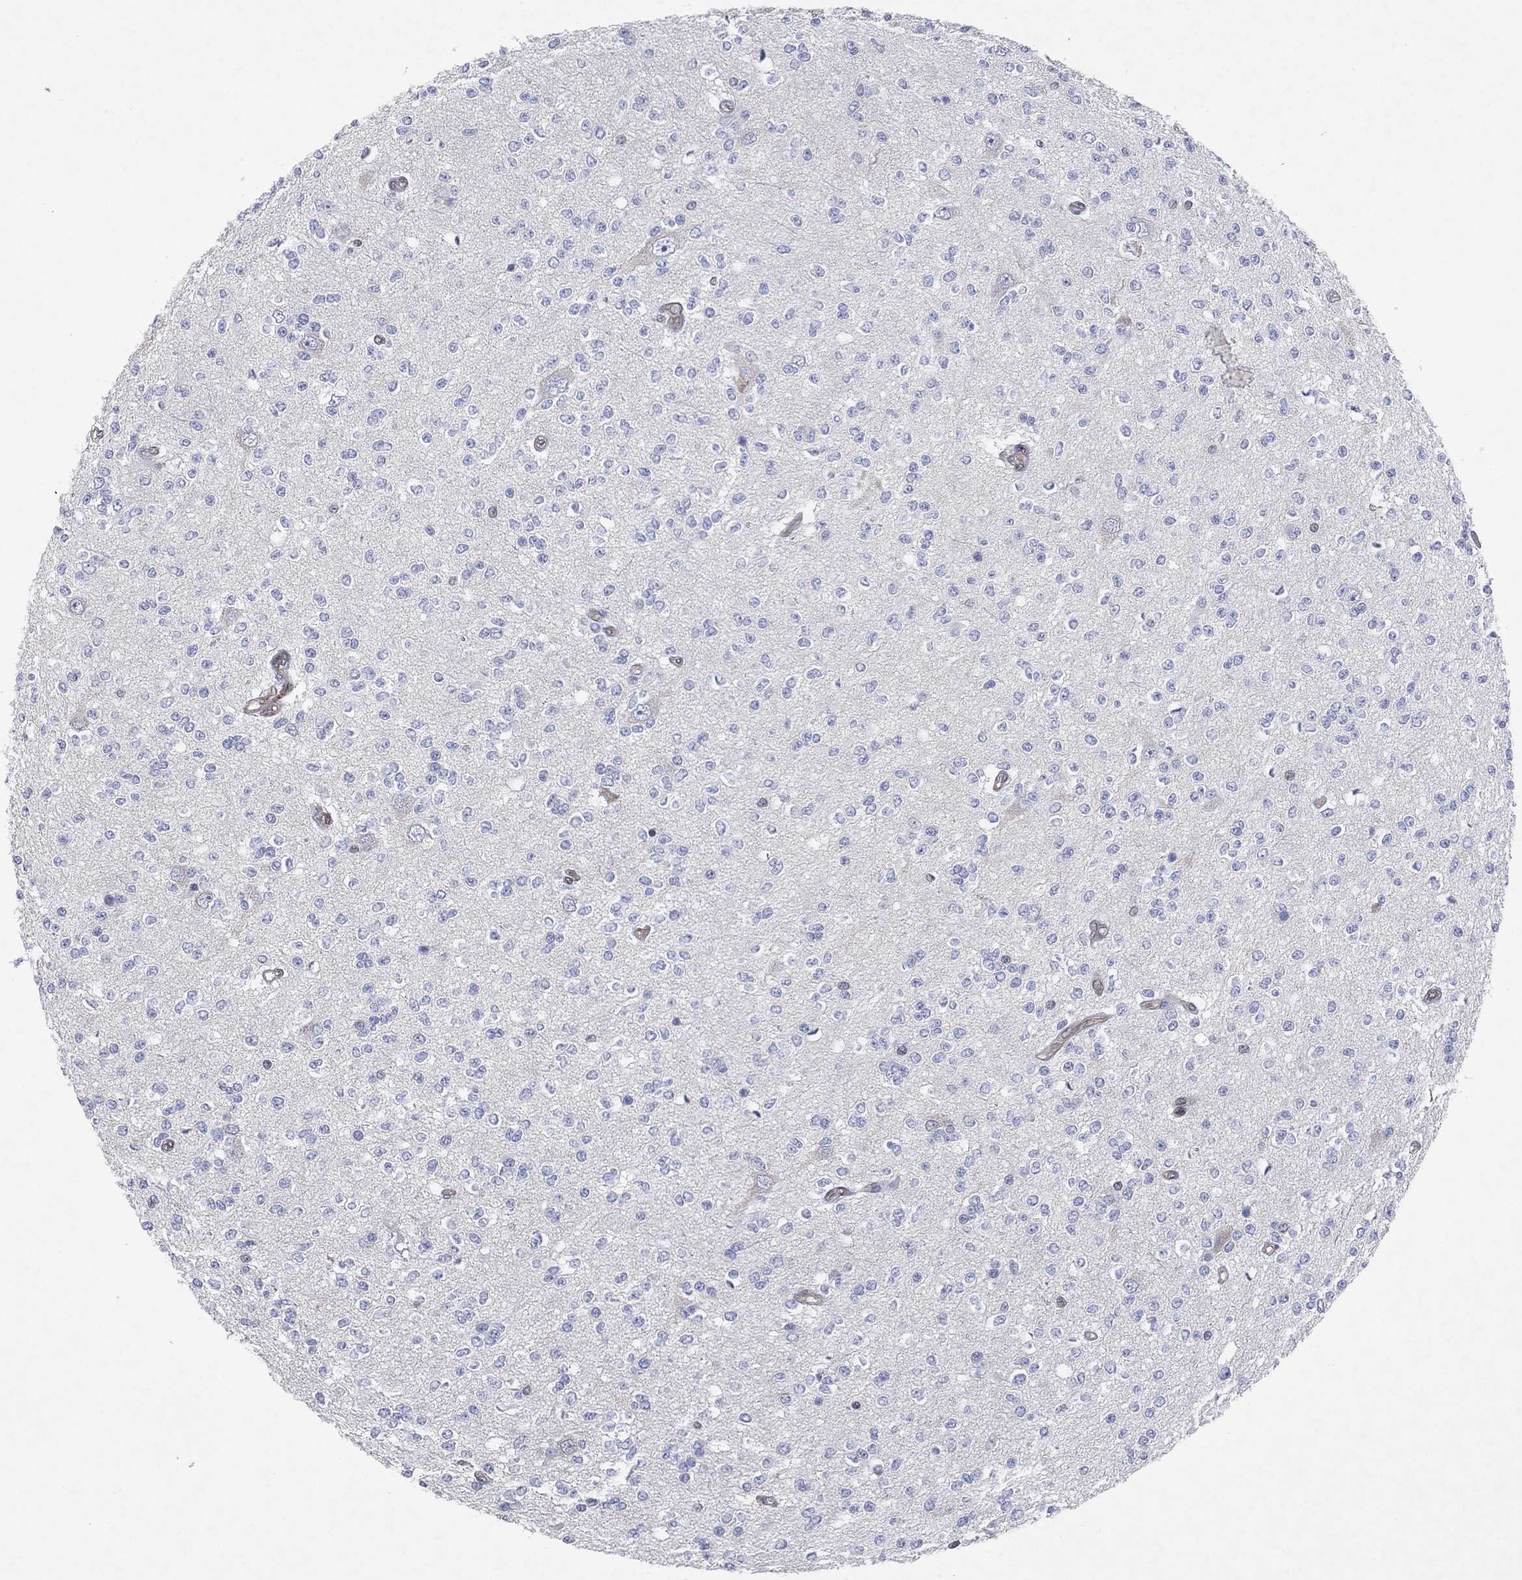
{"staining": {"intensity": "negative", "quantity": "none", "location": "none"}, "tissue": "glioma", "cell_type": "Tumor cells", "image_type": "cancer", "snomed": [{"axis": "morphology", "description": "Glioma, malignant, Low grade"}, {"axis": "topography", "description": "Brain"}], "caption": "IHC of human glioma shows no expression in tumor cells.", "gene": "FLI1", "patient": {"sex": "male", "age": 67}}